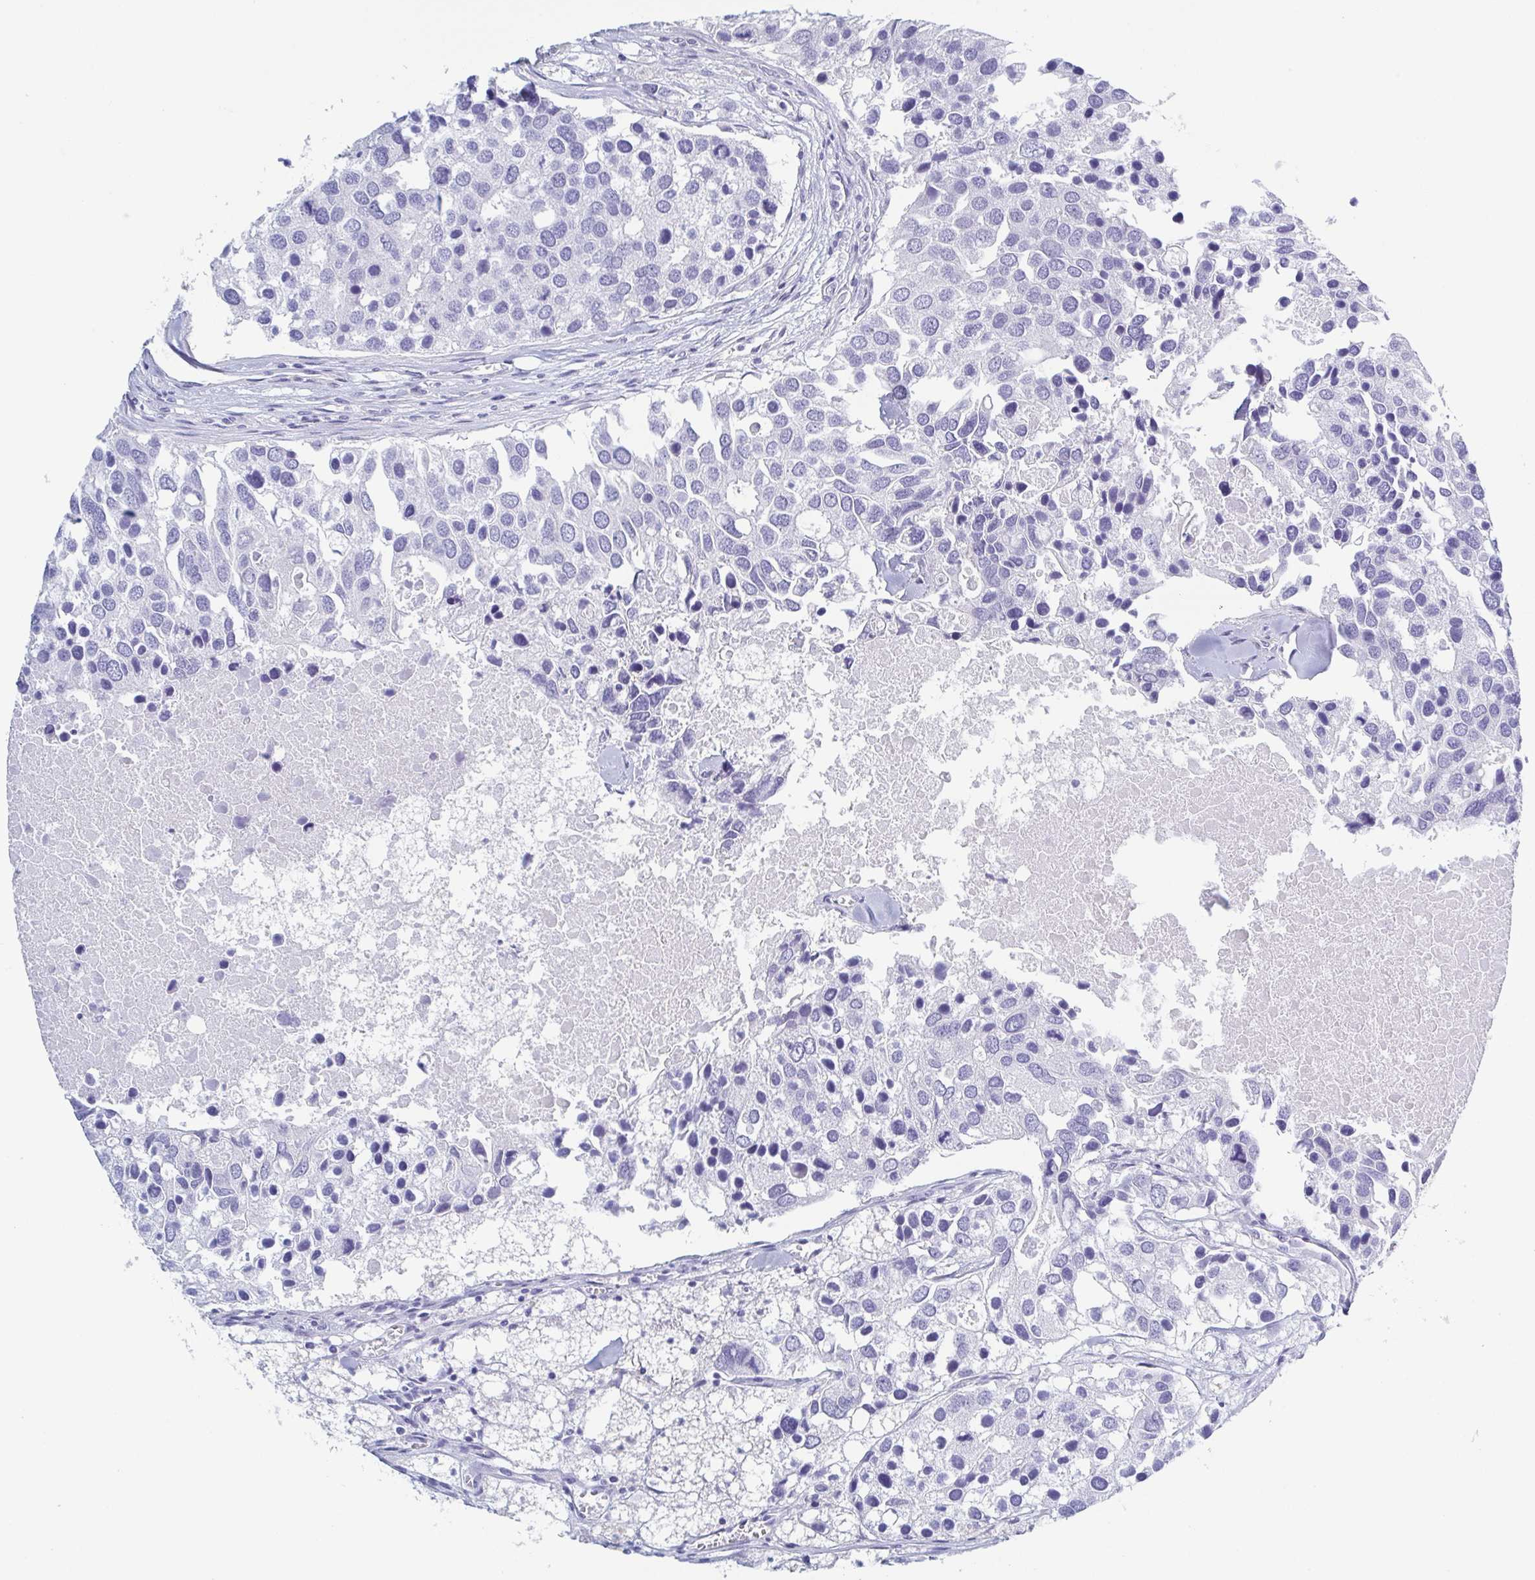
{"staining": {"intensity": "negative", "quantity": "none", "location": "none"}, "tissue": "breast cancer", "cell_type": "Tumor cells", "image_type": "cancer", "snomed": [{"axis": "morphology", "description": "Duct carcinoma"}, {"axis": "topography", "description": "Breast"}], "caption": "The micrograph reveals no staining of tumor cells in intraductal carcinoma (breast).", "gene": "DYNC1I1", "patient": {"sex": "female", "age": 83}}